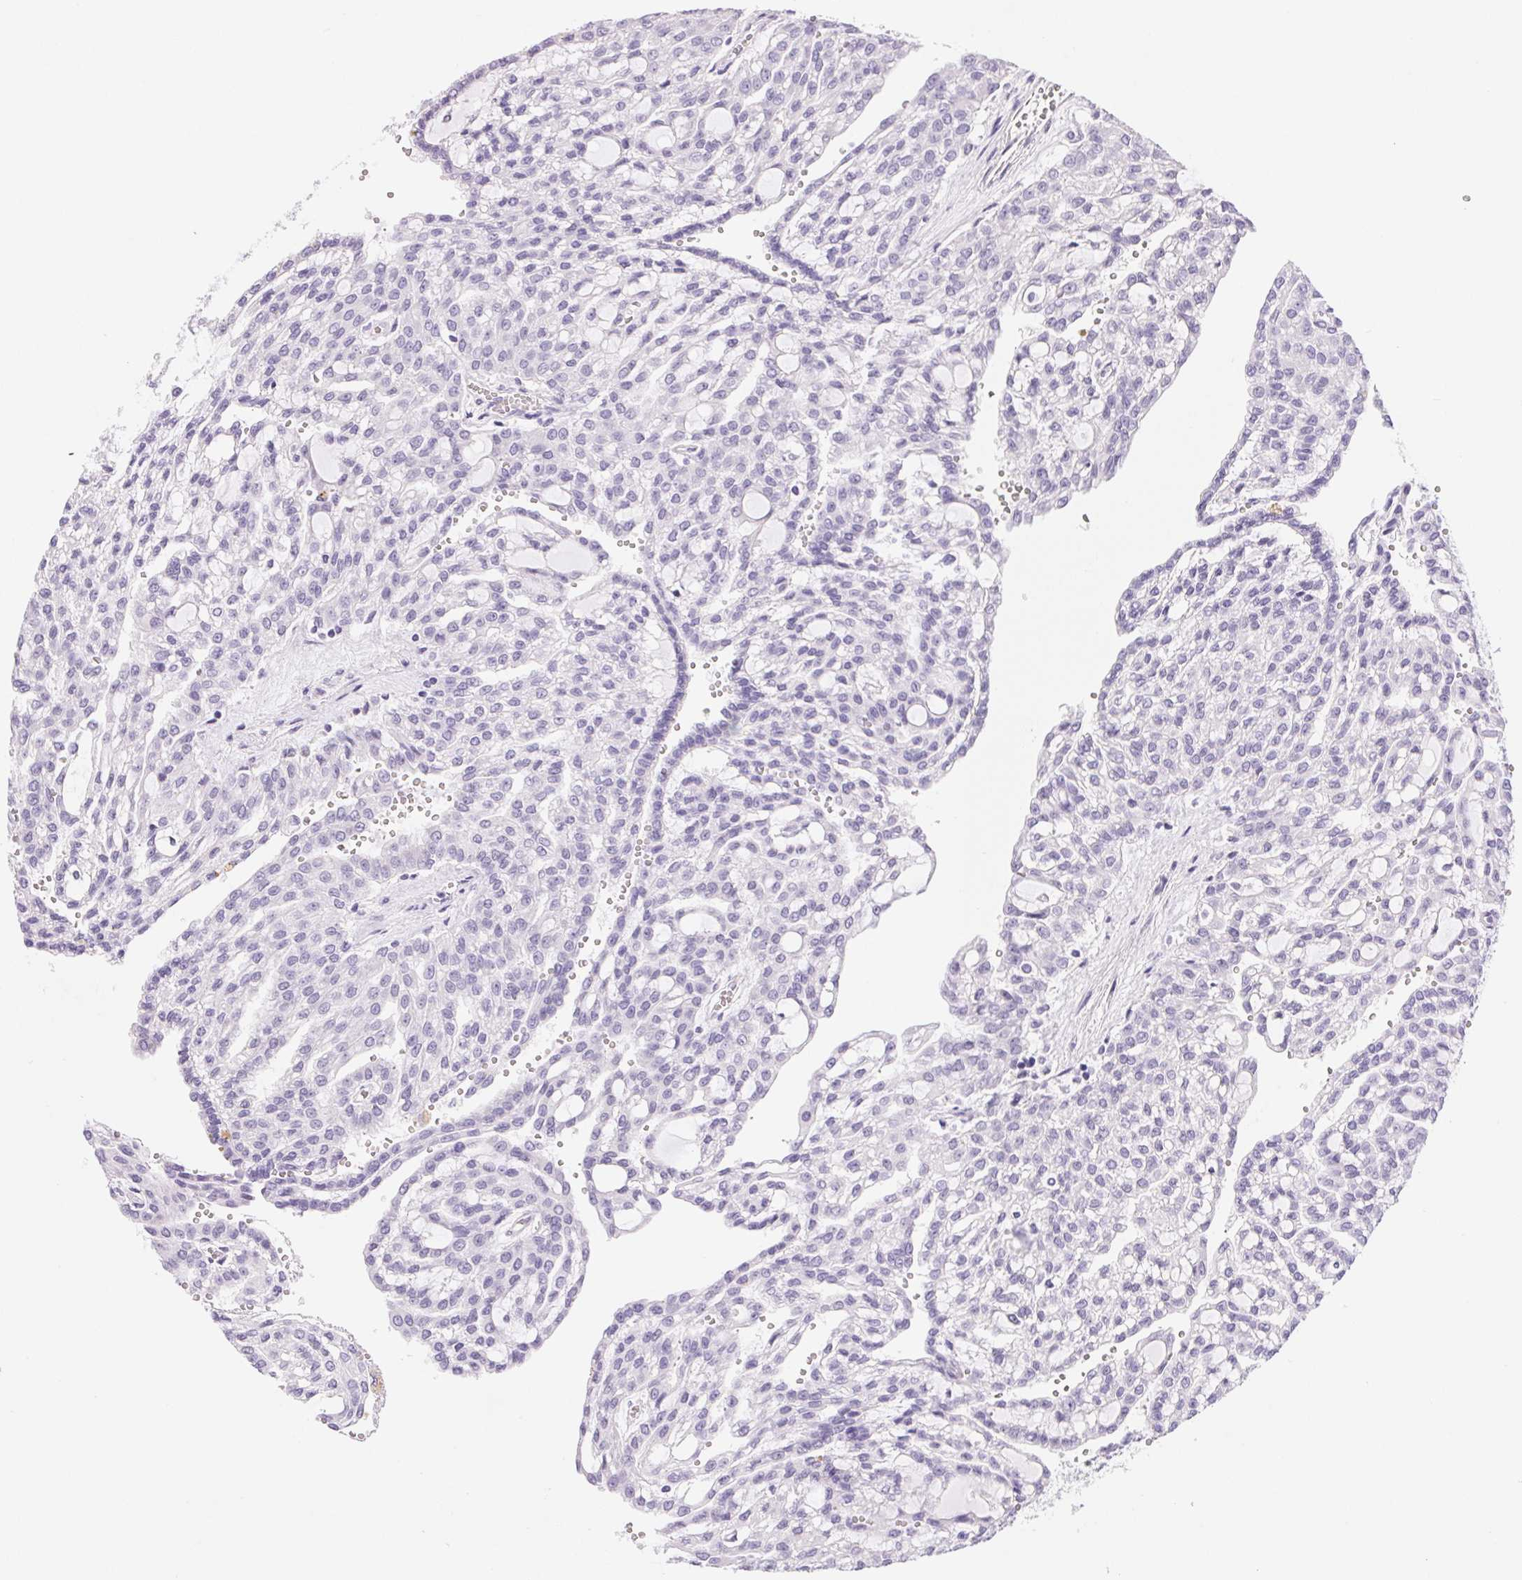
{"staining": {"intensity": "negative", "quantity": "none", "location": "none"}, "tissue": "renal cancer", "cell_type": "Tumor cells", "image_type": "cancer", "snomed": [{"axis": "morphology", "description": "Adenocarcinoma, NOS"}, {"axis": "topography", "description": "Kidney"}], "caption": "High magnification brightfield microscopy of renal cancer (adenocarcinoma) stained with DAB (3,3'-diaminobenzidine) (brown) and counterstained with hematoxylin (blue): tumor cells show no significant staining. (DAB IHC, high magnification).", "gene": "ASGR2", "patient": {"sex": "male", "age": 63}}